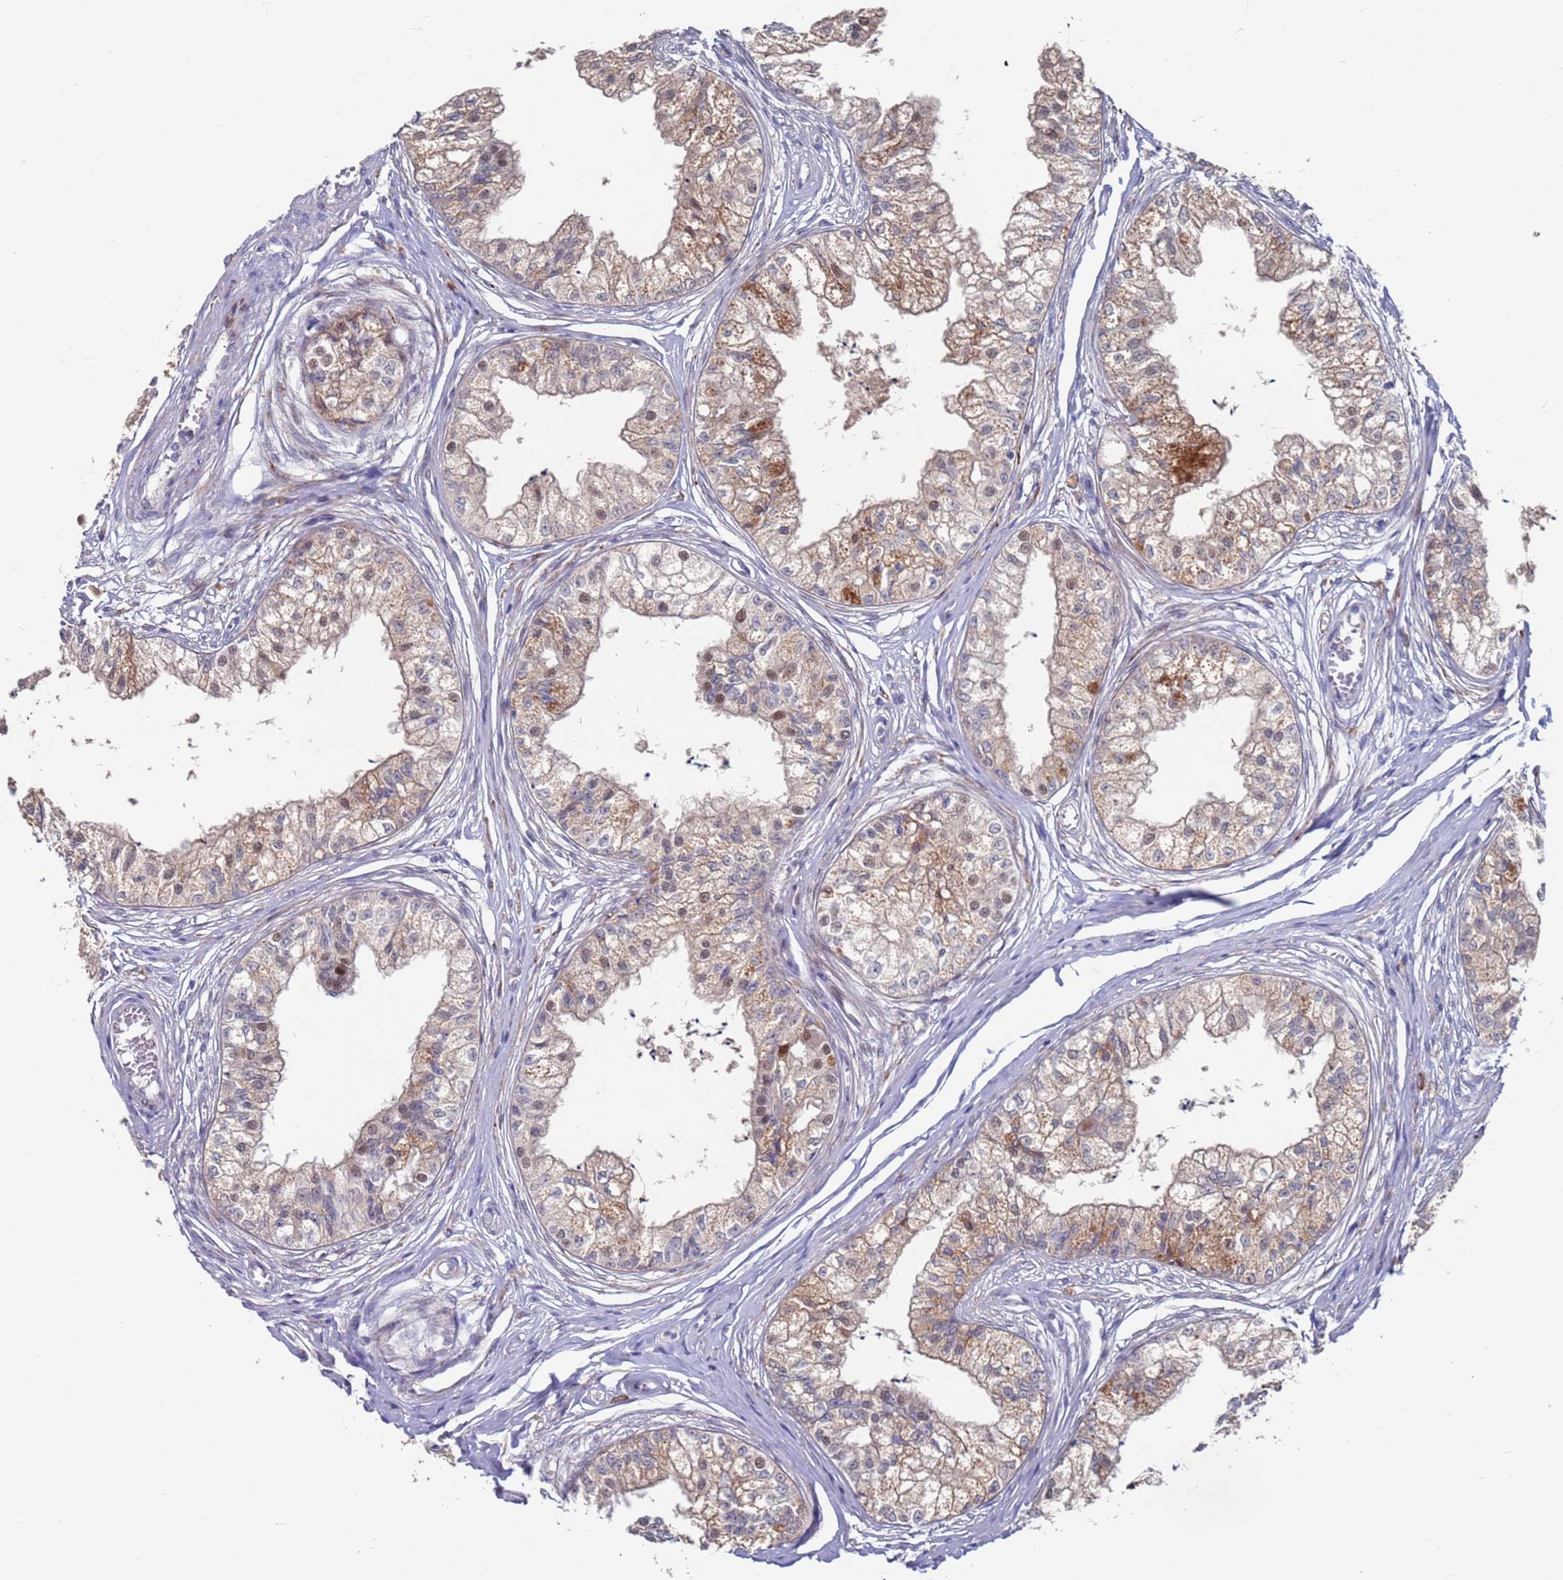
{"staining": {"intensity": "weak", "quantity": ">75%", "location": "cytoplasmic/membranous,nuclear"}, "tissue": "epididymis", "cell_type": "Glandular cells", "image_type": "normal", "snomed": [{"axis": "morphology", "description": "Normal tissue, NOS"}, {"axis": "topography", "description": "Epididymis"}], "caption": "Epididymis stained with DAB IHC demonstrates low levels of weak cytoplasmic/membranous,nuclear staining in approximately >75% of glandular cells.", "gene": "FBXO27", "patient": {"sex": "male", "age": 79}}